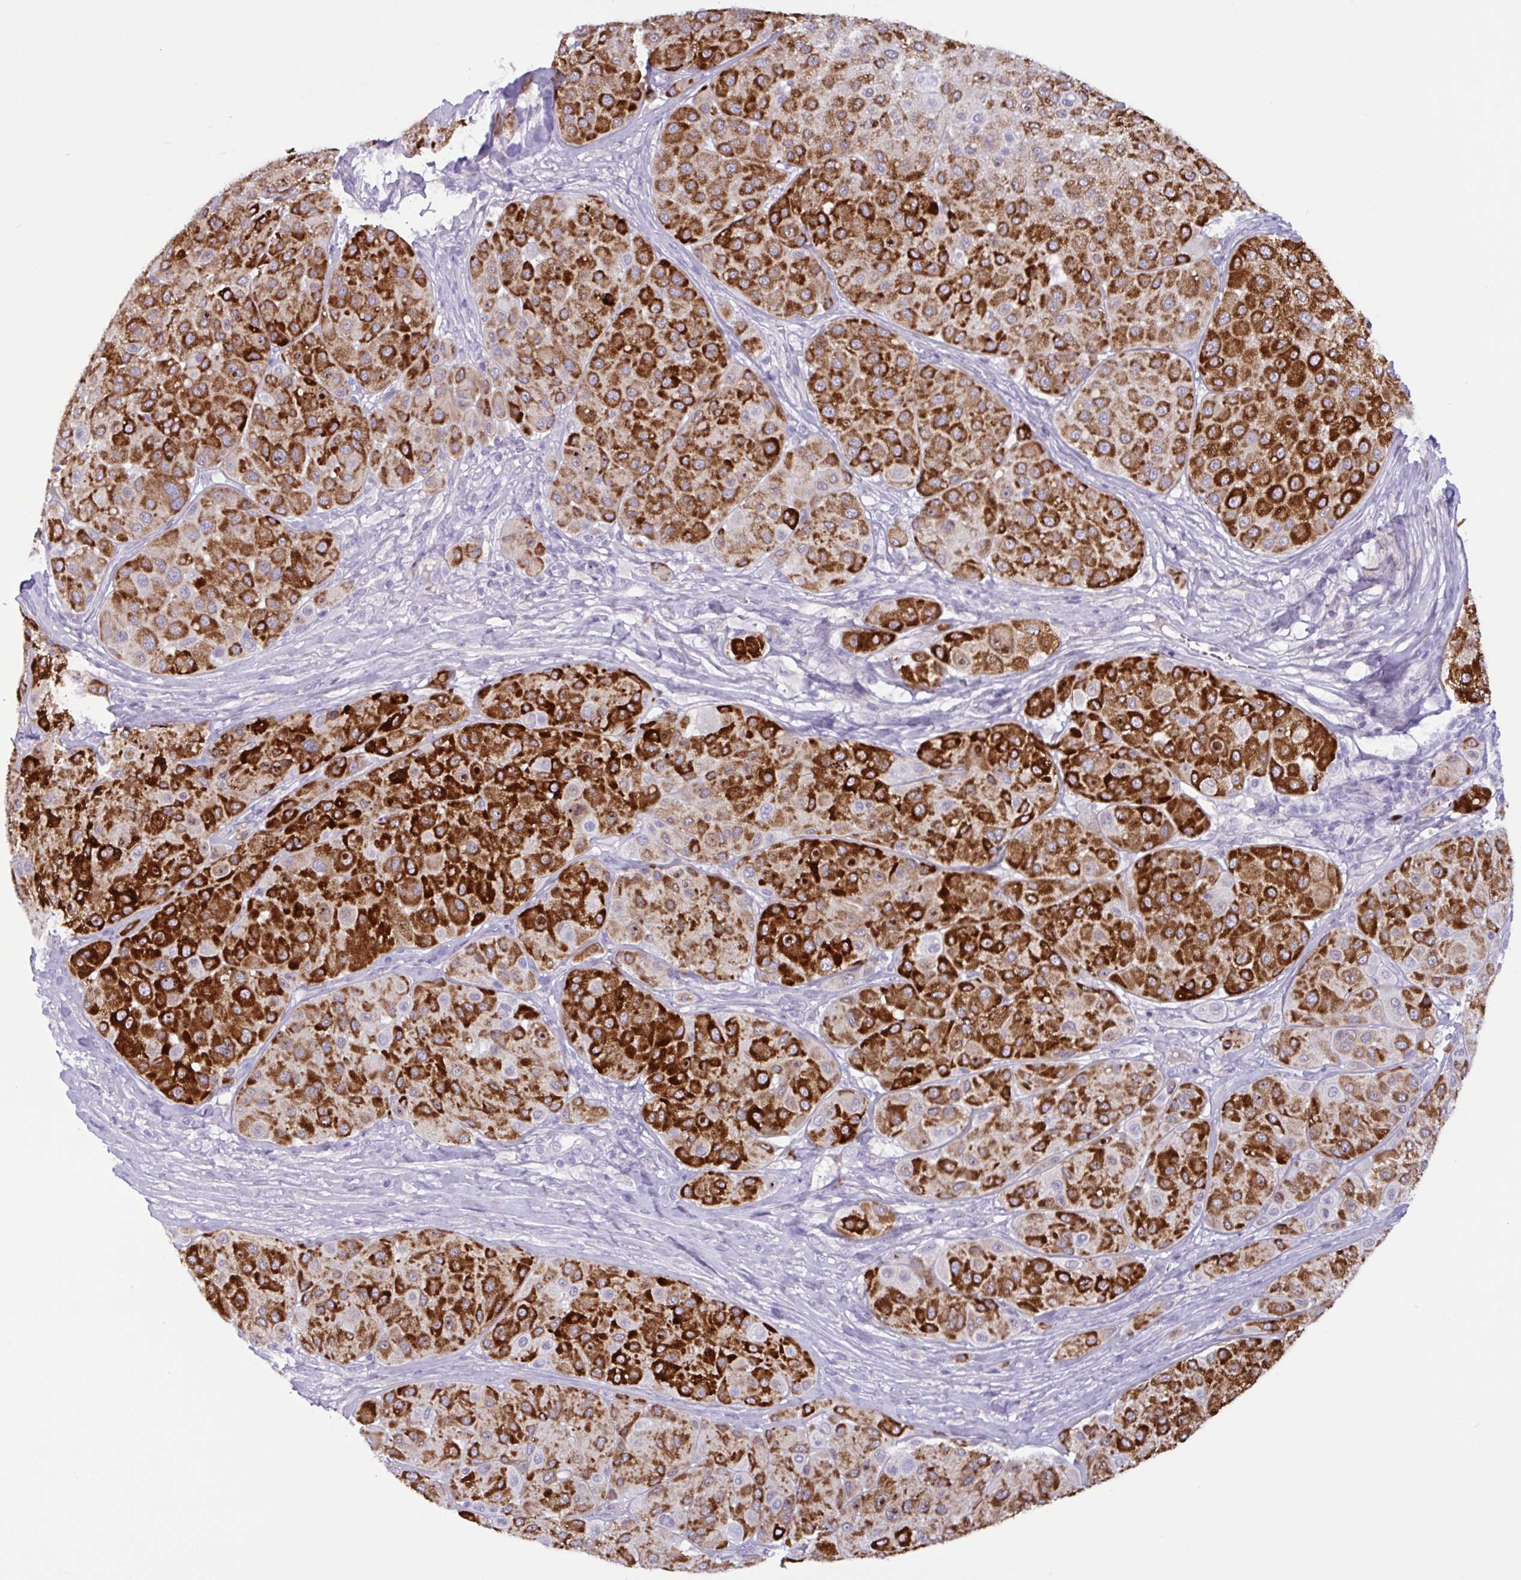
{"staining": {"intensity": "strong", "quantity": ">75%", "location": "cytoplasmic/membranous"}, "tissue": "melanoma", "cell_type": "Tumor cells", "image_type": "cancer", "snomed": [{"axis": "morphology", "description": "Malignant melanoma, Metastatic site"}, {"axis": "topography", "description": "Smooth muscle"}], "caption": "Immunohistochemistry (IHC) of malignant melanoma (metastatic site) shows high levels of strong cytoplasmic/membranous staining in approximately >75% of tumor cells.", "gene": "SREBF1", "patient": {"sex": "male", "age": 41}}